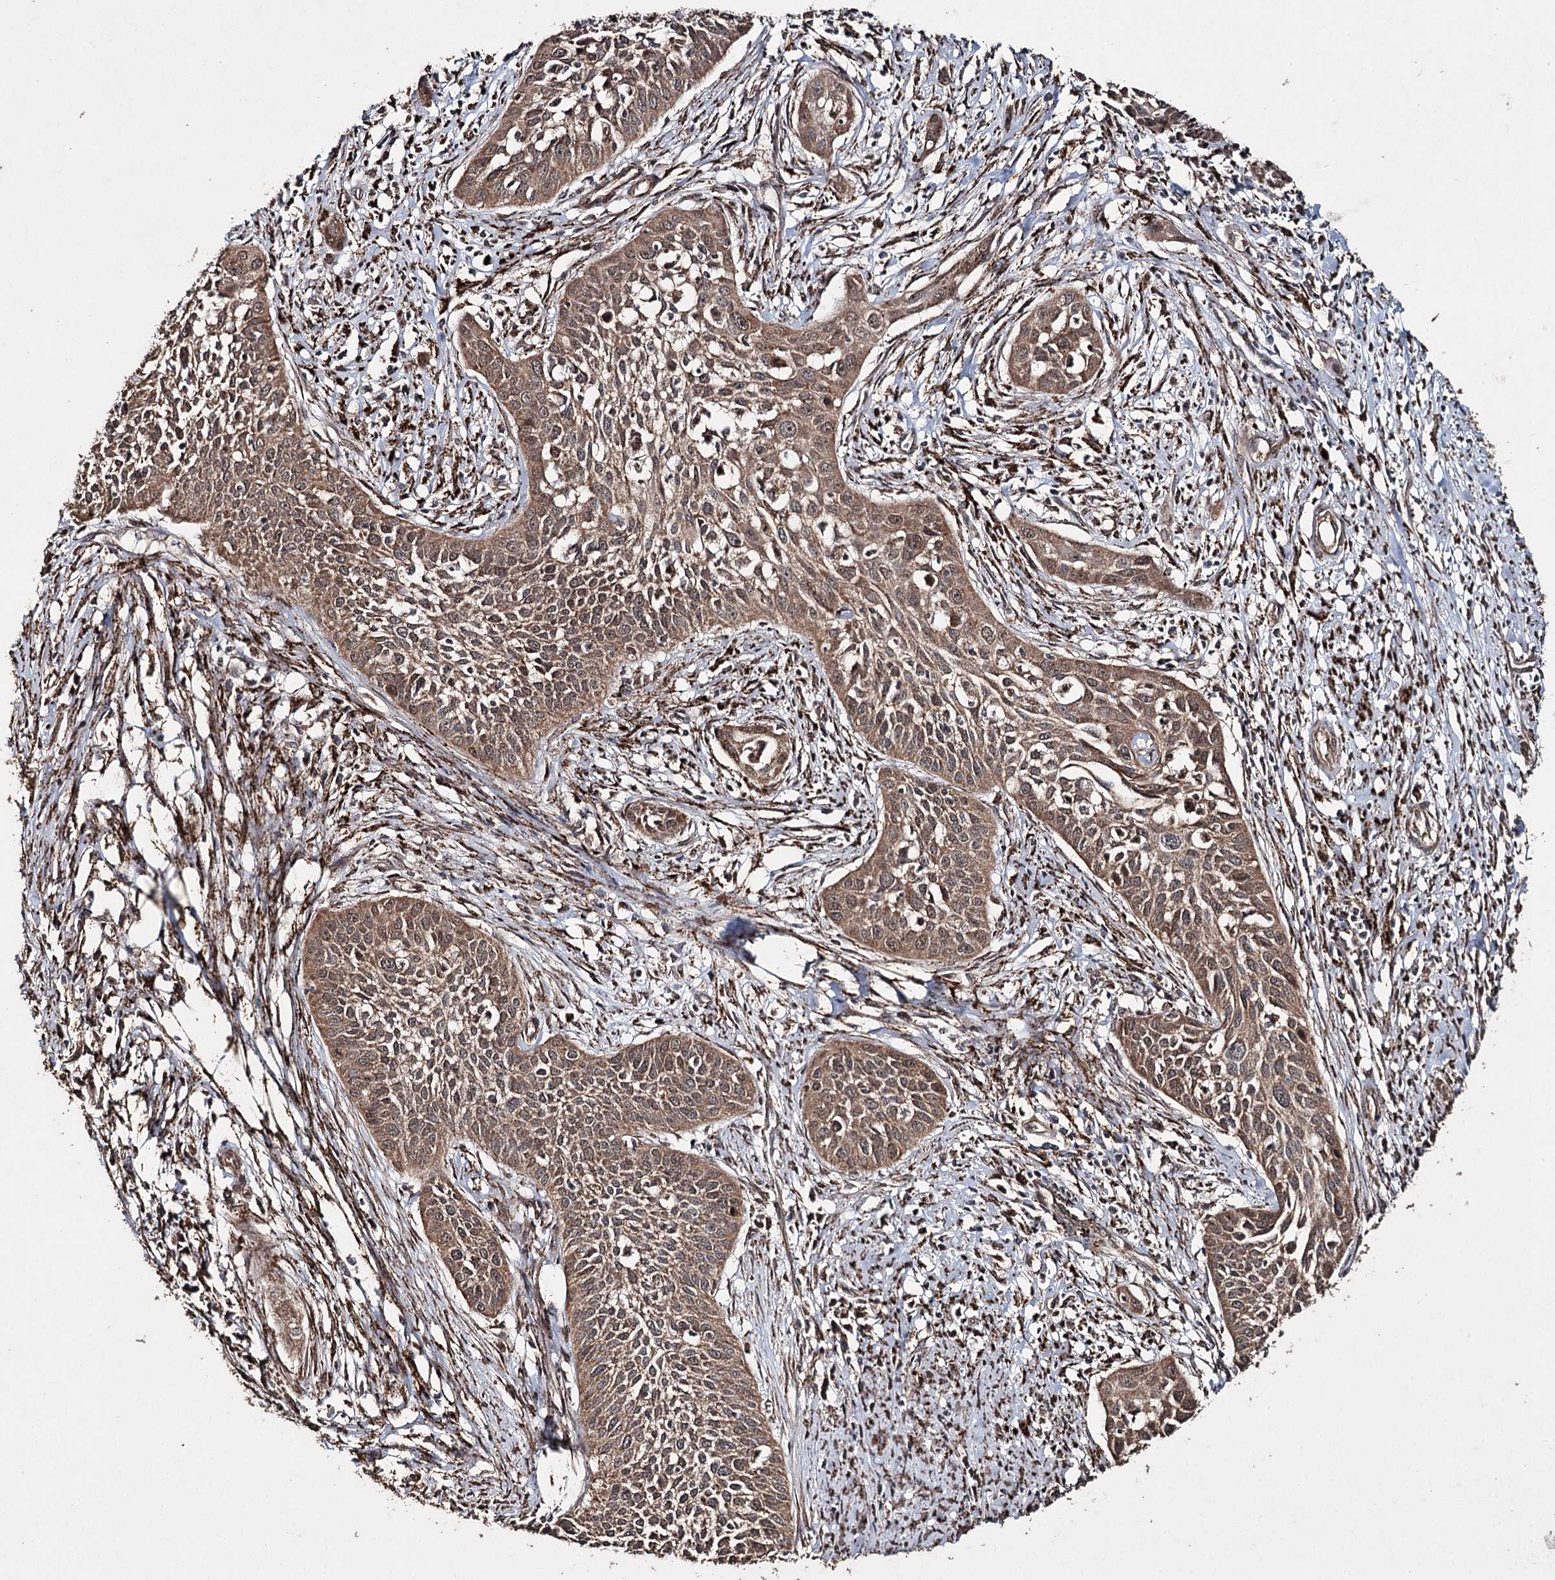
{"staining": {"intensity": "moderate", "quantity": ">75%", "location": "cytoplasmic/membranous"}, "tissue": "cervical cancer", "cell_type": "Tumor cells", "image_type": "cancer", "snomed": [{"axis": "morphology", "description": "Squamous cell carcinoma, NOS"}, {"axis": "topography", "description": "Cervix"}], "caption": "Cervical cancer (squamous cell carcinoma) stained with IHC reveals moderate cytoplasmic/membranous positivity in approximately >75% of tumor cells. (DAB (3,3'-diaminobenzidine) = brown stain, brightfield microscopy at high magnification).", "gene": "SLF2", "patient": {"sex": "female", "age": 34}}